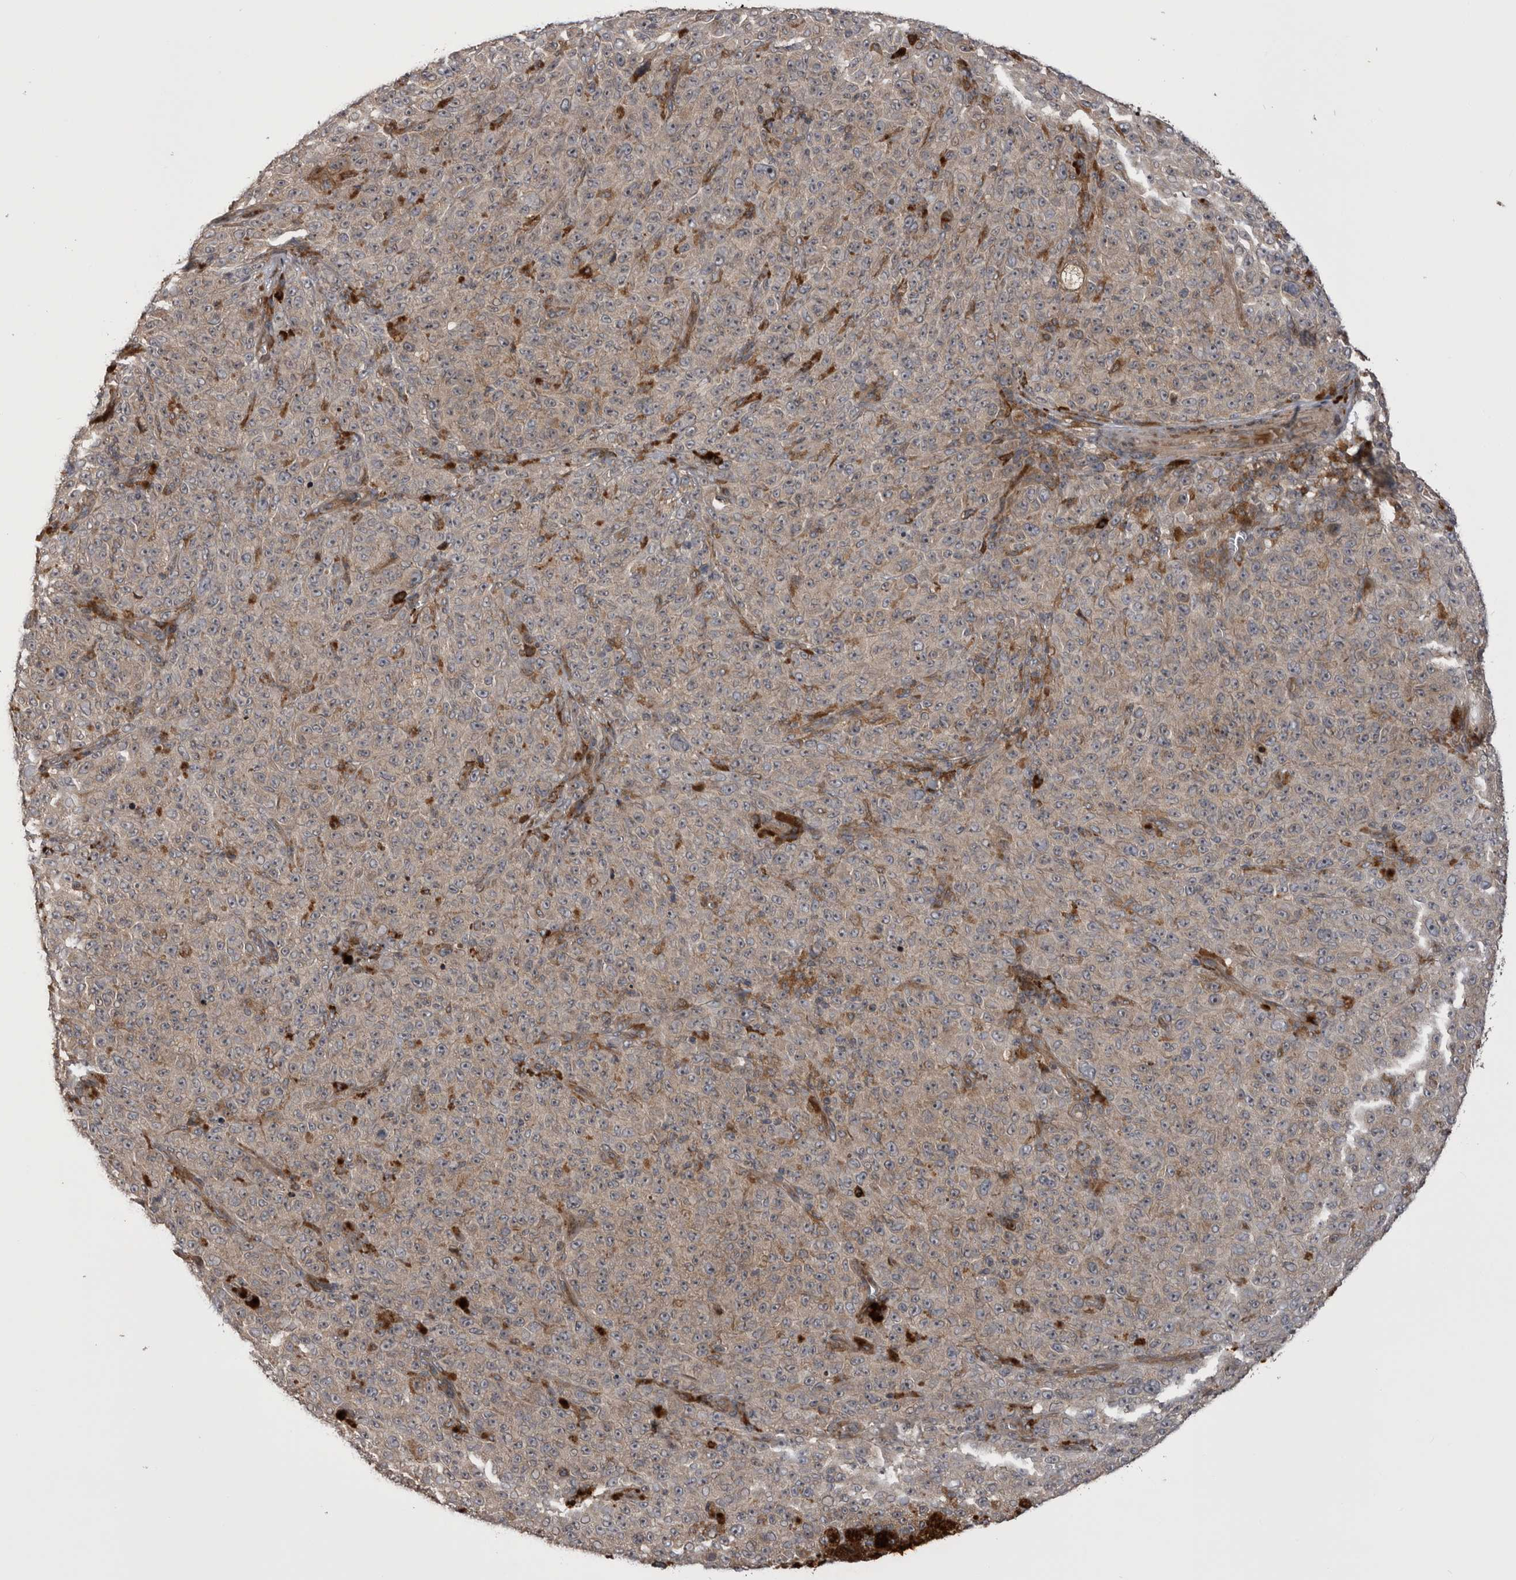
{"staining": {"intensity": "negative", "quantity": "none", "location": "none"}, "tissue": "melanoma", "cell_type": "Tumor cells", "image_type": "cancer", "snomed": [{"axis": "morphology", "description": "Malignant melanoma, NOS"}, {"axis": "topography", "description": "Skin"}], "caption": "Immunohistochemistry (IHC) photomicrograph of melanoma stained for a protein (brown), which displays no staining in tumor cells.", "gene": "RAB3GAP2", "patient": {"sex": "female", "age": 82}}